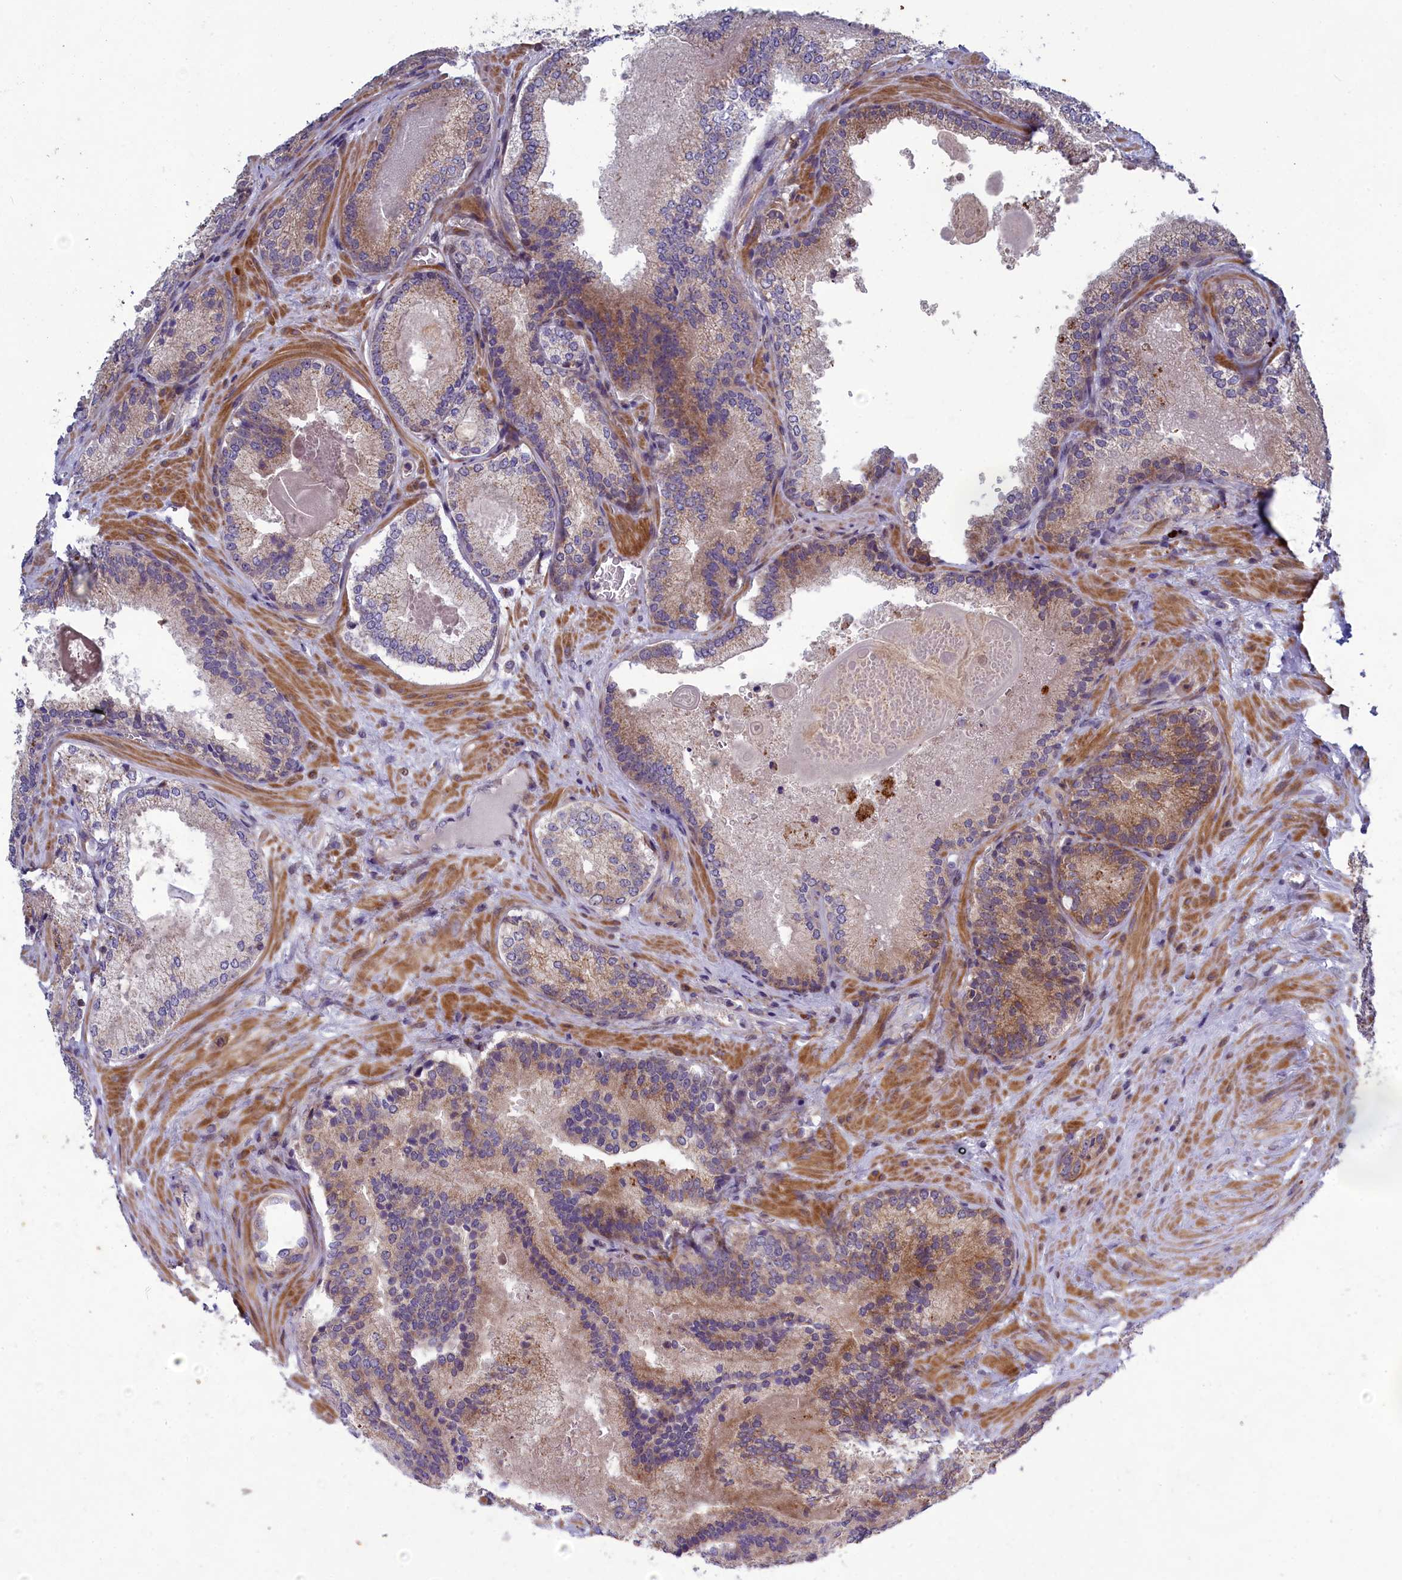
{"staining": {"intensity": "weak", "quantity": ">75%", "location": "cytoplasmic/membranous"}, "tissue": "prostate cancer", "cell_type": "Tumor cells", "image_type": "cancer", "snomed": [{"axis": "morphology", "description": "Adenocarcinoma, Low grade"}, {"axis": "topography", "description": "Prostate"}], "caption": "Immunohistochemical staining of prostate cancer (low-grade adenocarcinoma) reveals low levels of weak cytoplasmic/membranous expression in about >75% of tumor cells. Ihc stains the protein of interest in brown and the nuclei are stained blue.", "gene": "BLTP2", "patient": {"sex": "male", "age": 74}}